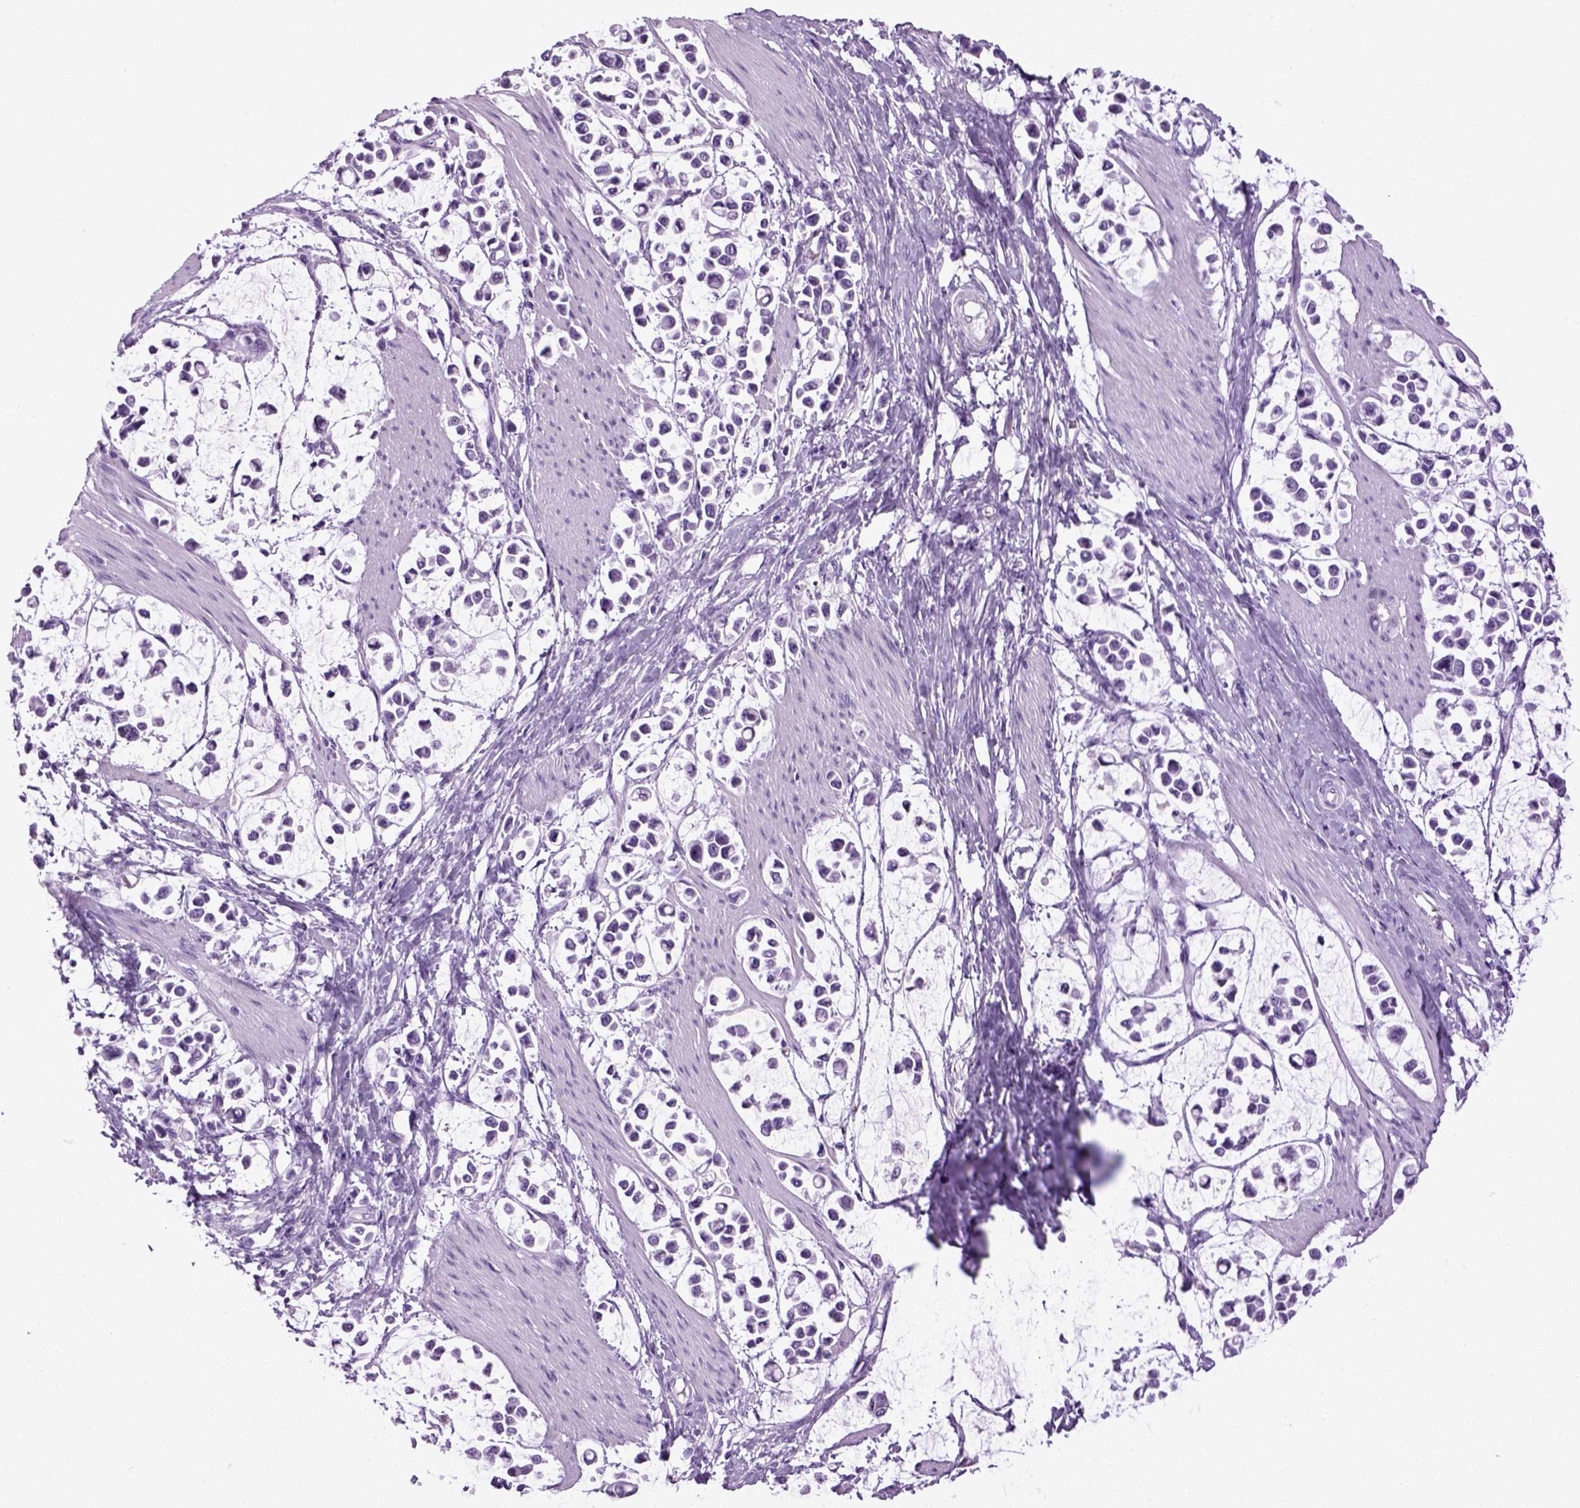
{"staining": {"intensity": "negative", "quantity": "none", "location": "none"}, "tissue": "stomach cancer", "cell_type": "Tumor cells", "image_type": "cancer", "snomed": [{"axis": "morphology", "description": "Adenocarcinoma, NOS"}, {"axis": "topography", "description": "Stomach"}], "caption": "Immunohistochemistry of human stomach cancer (adenocarcinoma) shows no staining in tumor cells.", "gene": "HMCN2", "patient": {"sex": "male", "age": 82}}